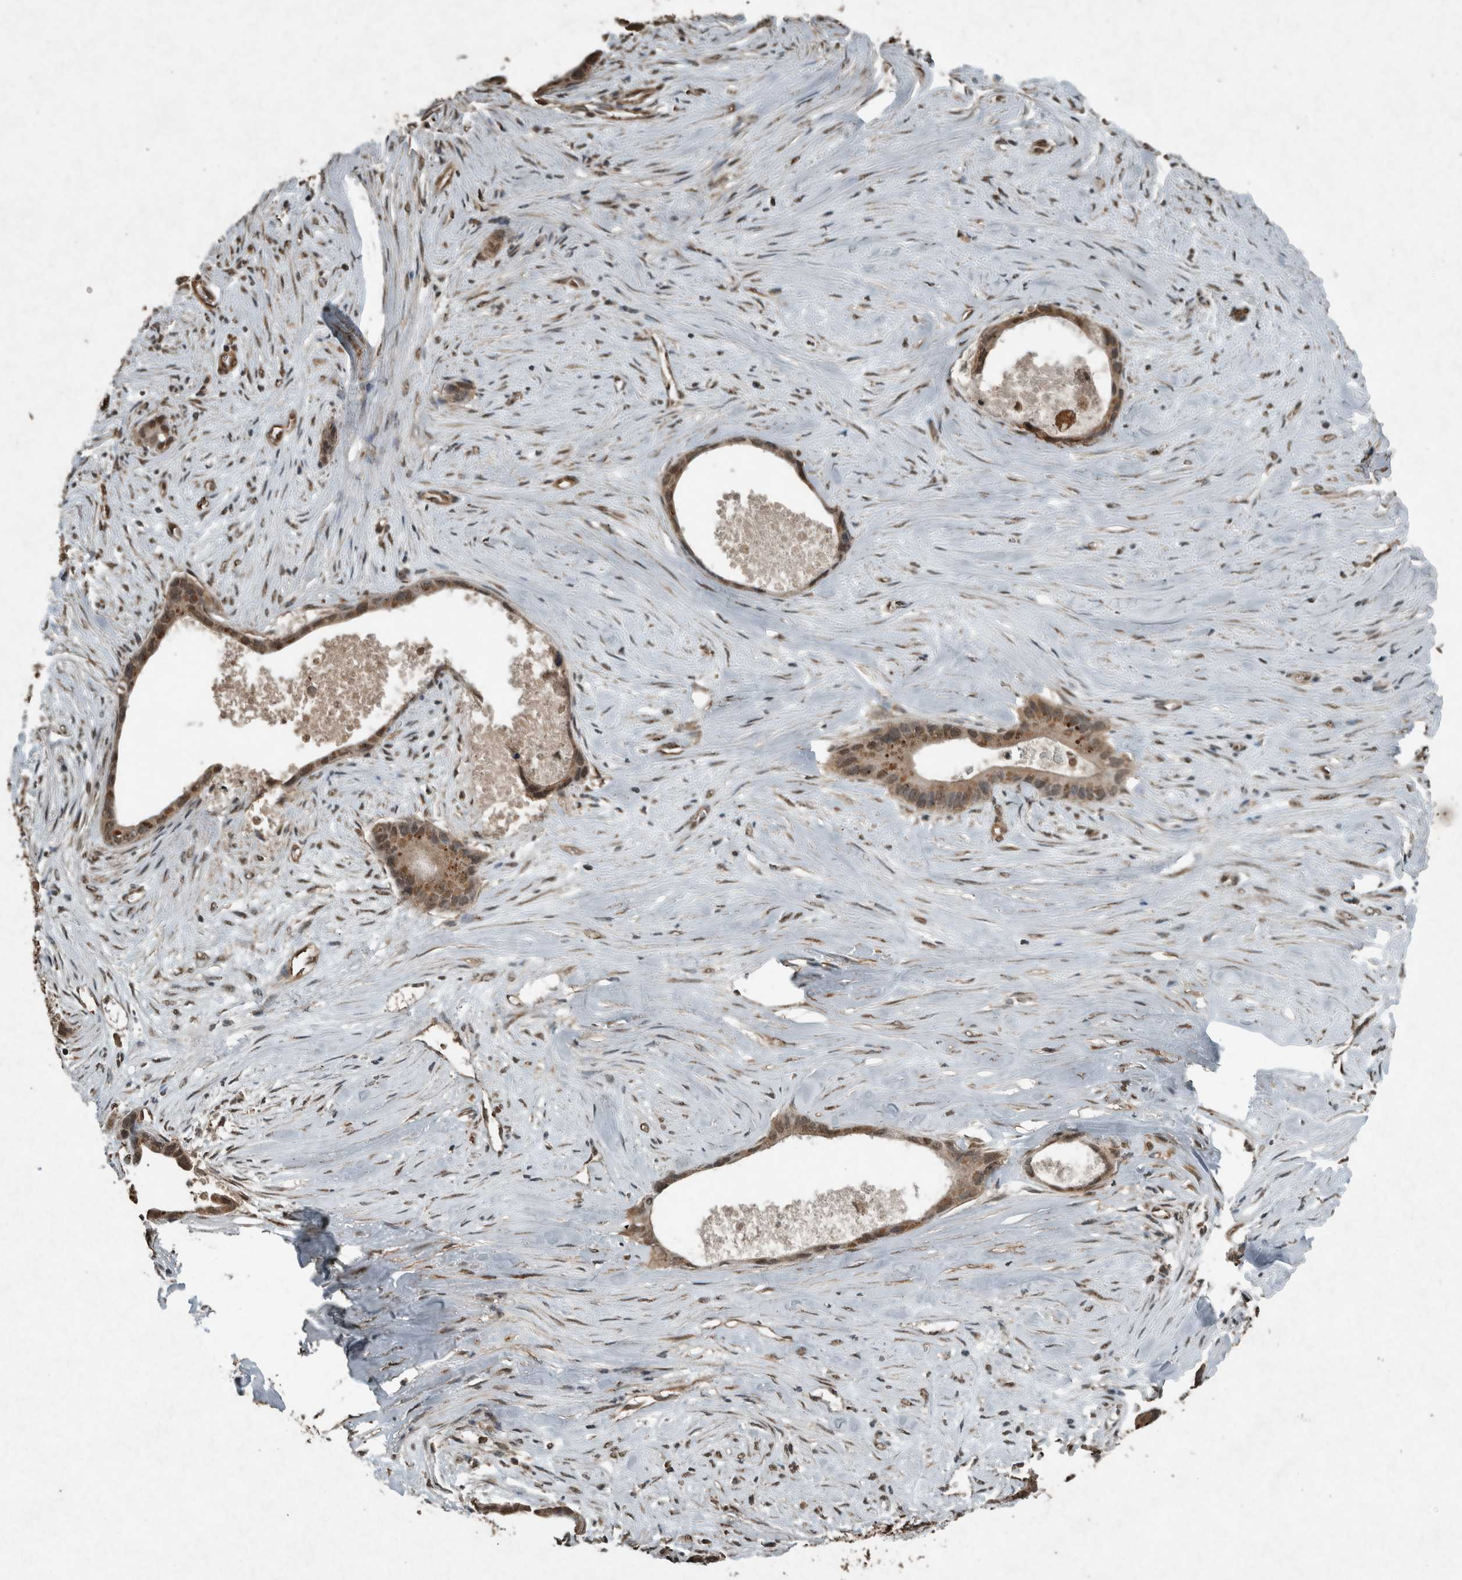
{"staining": {"intensity": "moderate", "quantity": ">75%", "location": "cytoplasmic/membranous,nuclear"}, "tissue": "liver cancer", "cell_type": "Tumor cells", "image_type": "cancer", "snomed": [{"axis": "morphology", "description": "Cholangiocarcinoma"}, {"axis": "topography", "description": "Liver"}], "caption": "Liver cancer (cholangiocarcinoma) was stained to show a protein in brown. There is medium levels of moderate cytoplasmic/membranous and nuclear staining in approximately >75% of tumor cells.", "gene": "ARHGEF12", "patient": {"sex": "female", "age": 55}}